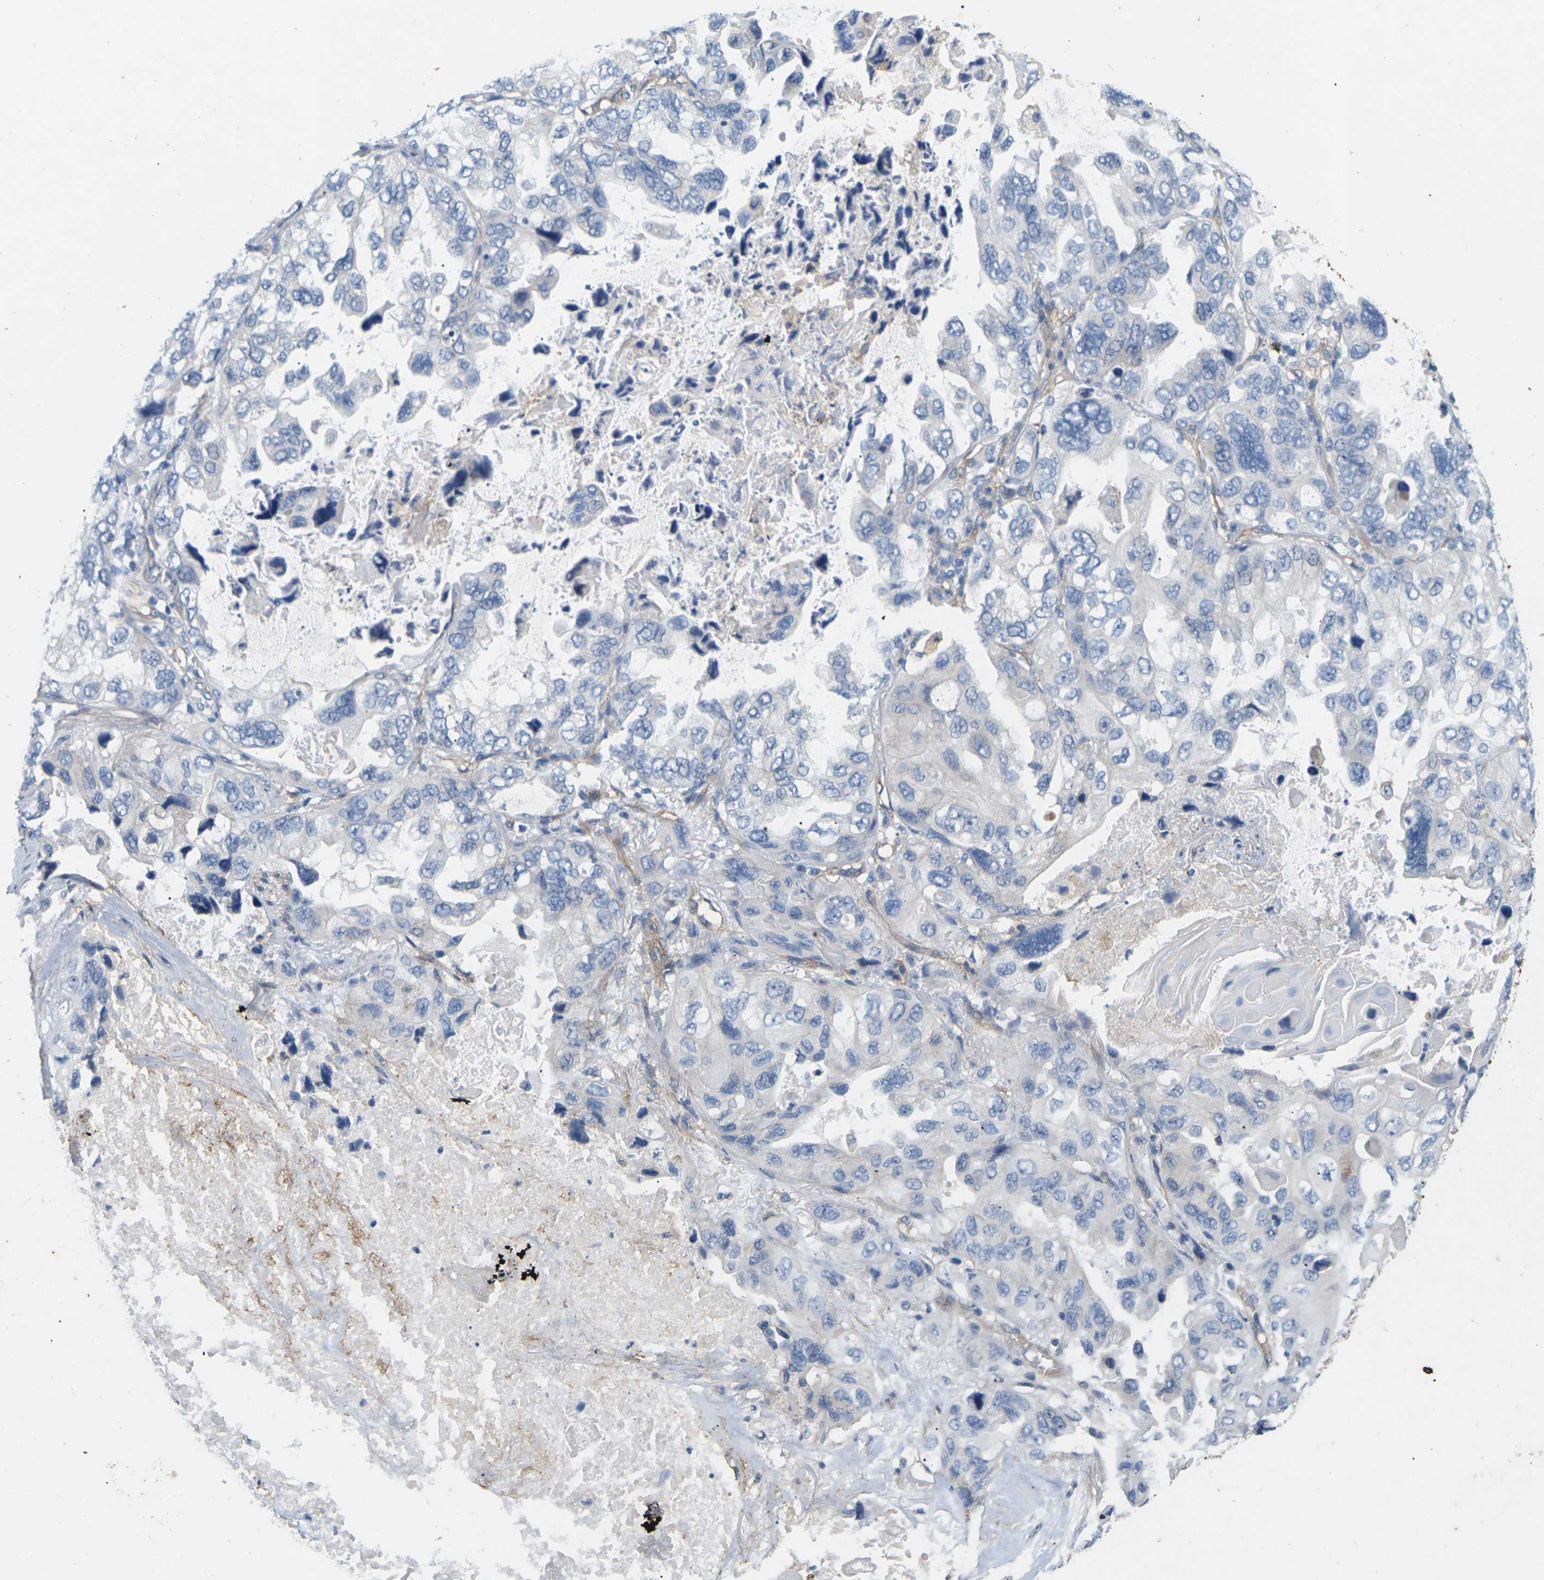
{"staining": {"intensity": "negative", "quantity": "none", "location": "none"}, "tissue": "lung cancer", "cell_type": "Tumor cells", "image_type": "cancer", "snomed": [{"axis": "morphology", "description": "Squamous cell carcinoma, NOS"}, {"axis": "topography", "description": "Lung"}], "caption": "This is an IHC image of human lung squamous cell carcinoma. There is no staining in tumor cells.", "gene": "ITGA5", "patient": {"sex": "female", "age": 73}}